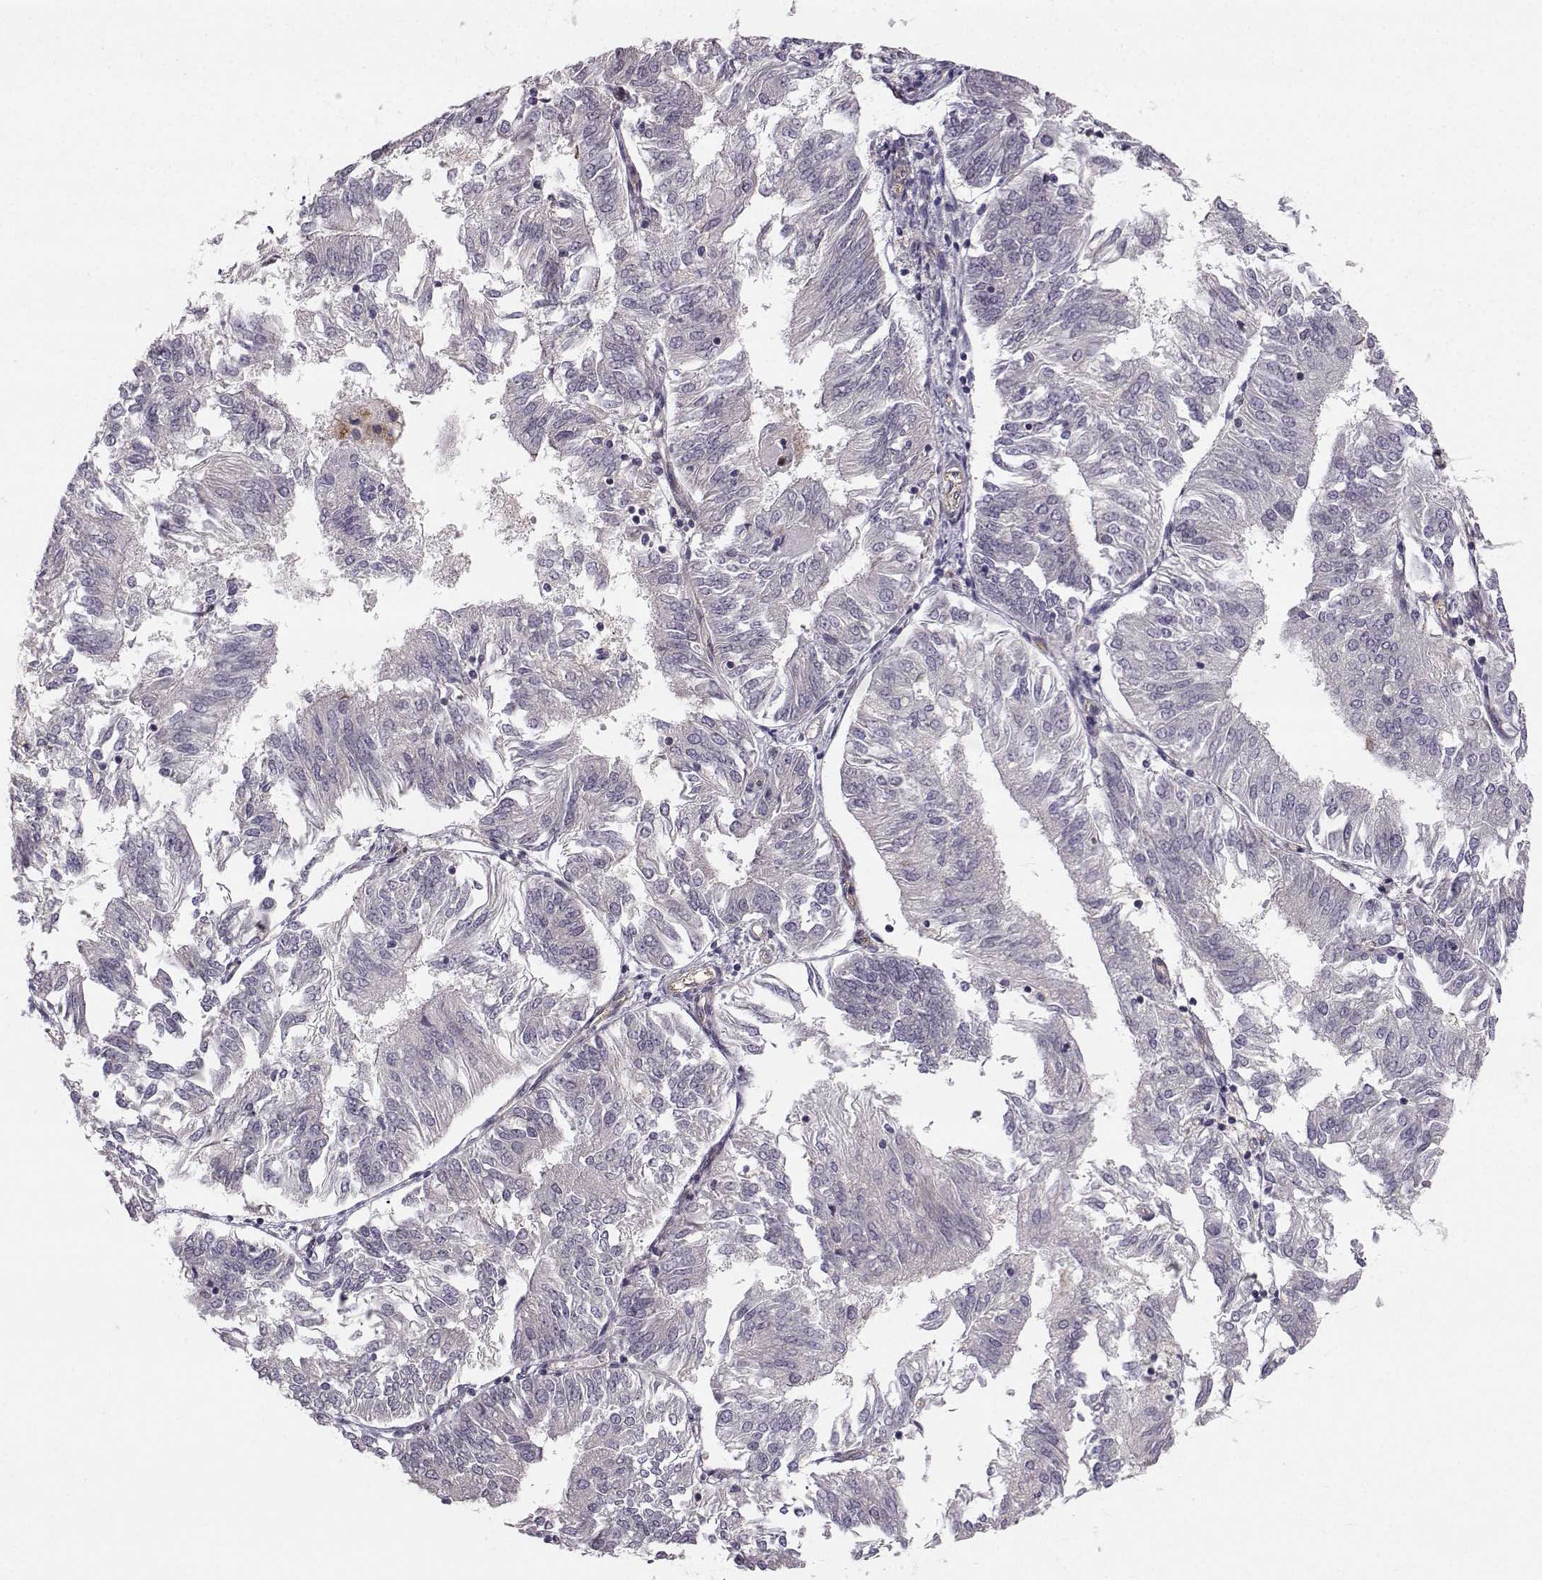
{"staining": {"intensity": "negative", "quantity": "none", "location": "none"}, "tissue": "endometrial cancer", "cell_type": "Tumor cells", "image_type": "cancer", "snomed": [{"axis": "morphology", "description": "Adenocarcinoma, NOS"}, {"axis": "topography", "description": "Endometrium"}], "caption": "Protein analysis of endometrial cancer (adenocarcinoma) reveals no significant staining in tumor cells.", "gene": "OPRD1", "patient": {"sex": "female", "age": 58}}